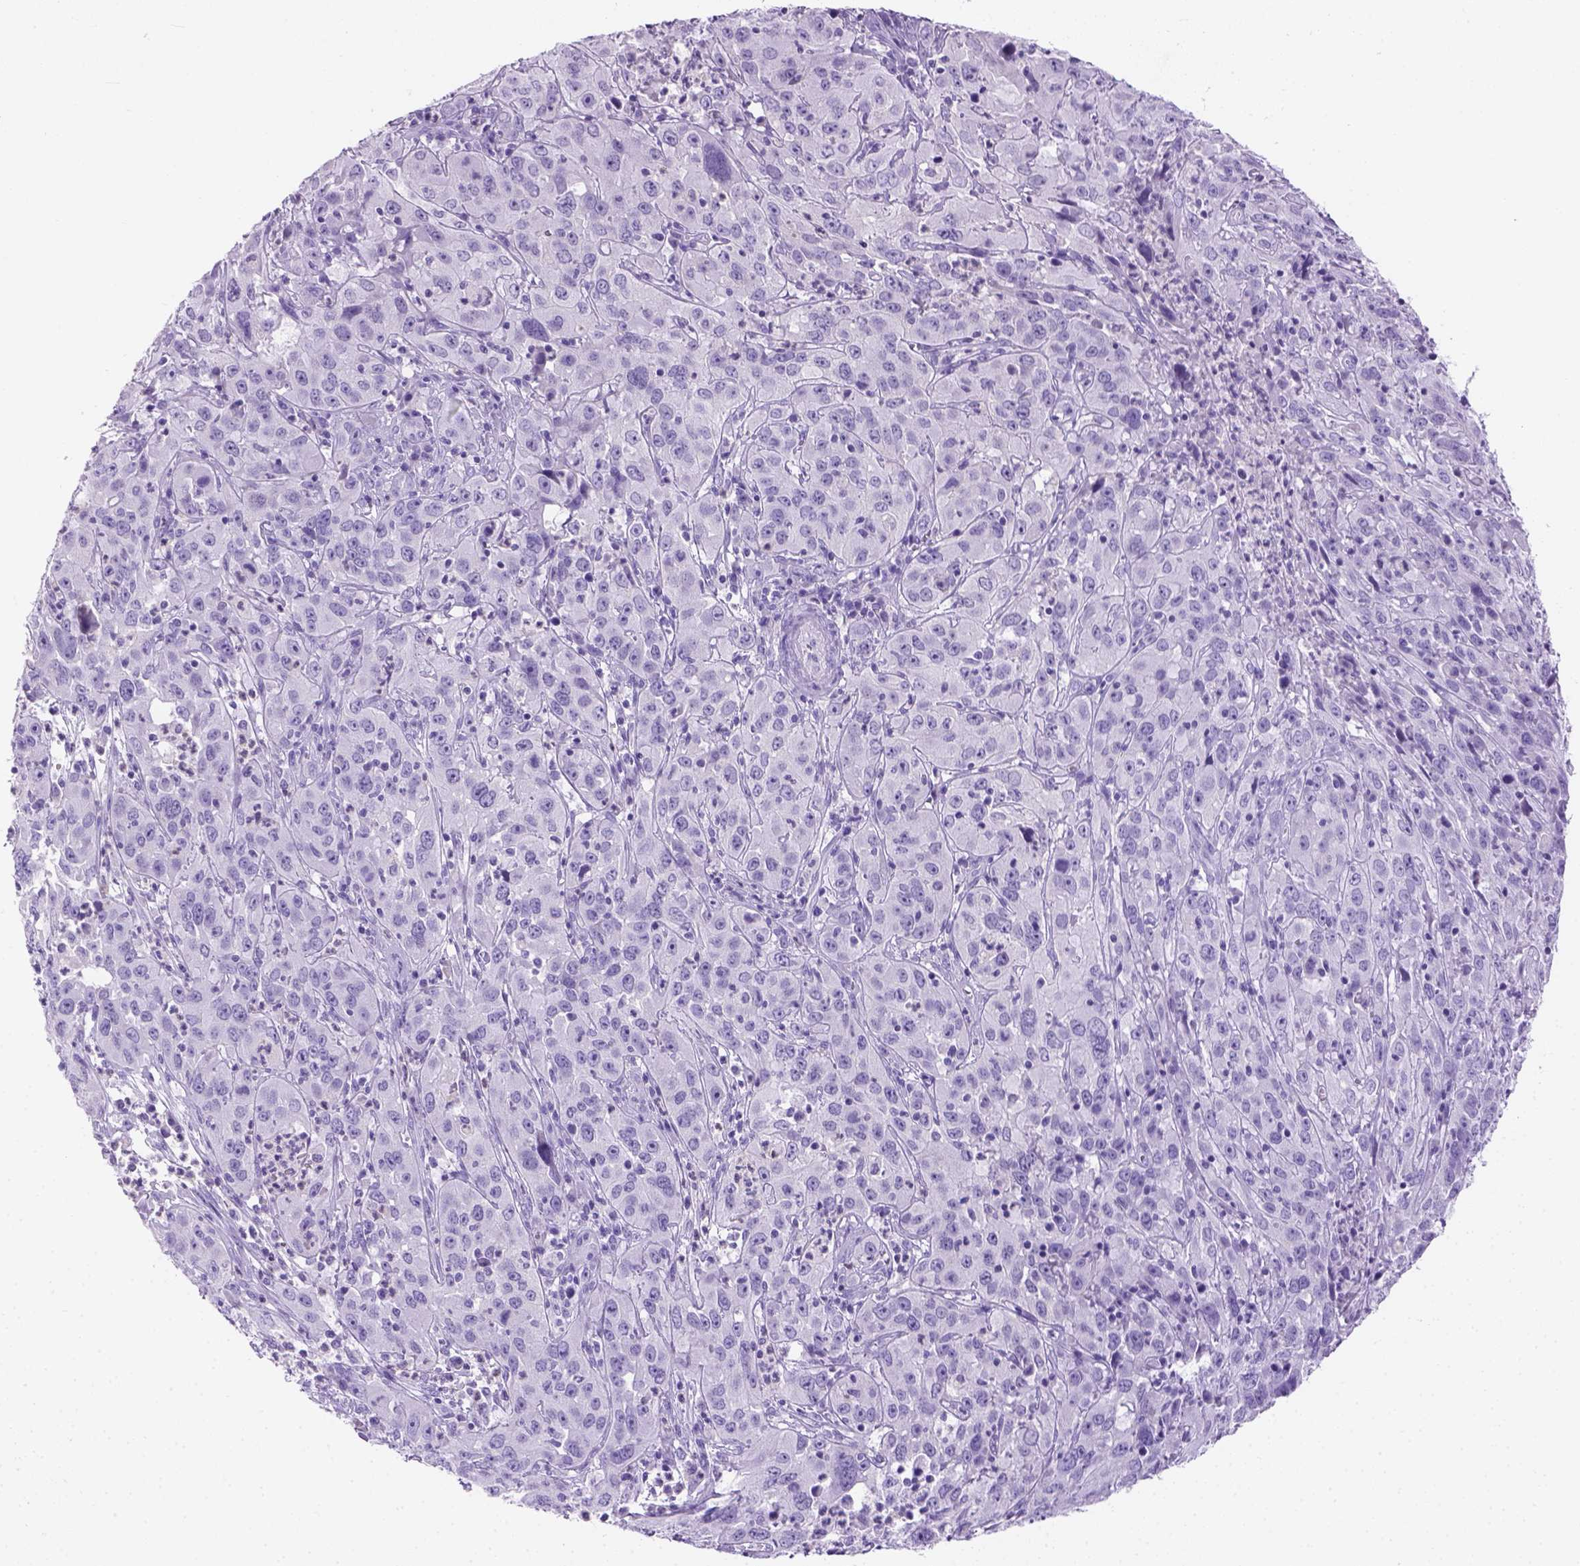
{"staining": {"intensity": "negative", "quantity": "none", "location": "none"}, "tissue": "cervical cancer", "cell_type": "Tumor cells", "image_type": "cancer", "snomed": [{"axis": "morphology", "description": "Squamous cell carcinoma, NOS"}, {"axis": "topography", "description": "Cervix"}], "caption": "IHC of squamous cell carcinoma (cervical) exhibits no staining in tumor cells. (DAB (3,3'-diaminobenzidine) immunohistochemistry (IHC) visualized using brightfield microscopy, high magnification).", "gene": "TMEM38A", "patient": {"sex": "female", "age": 32}}